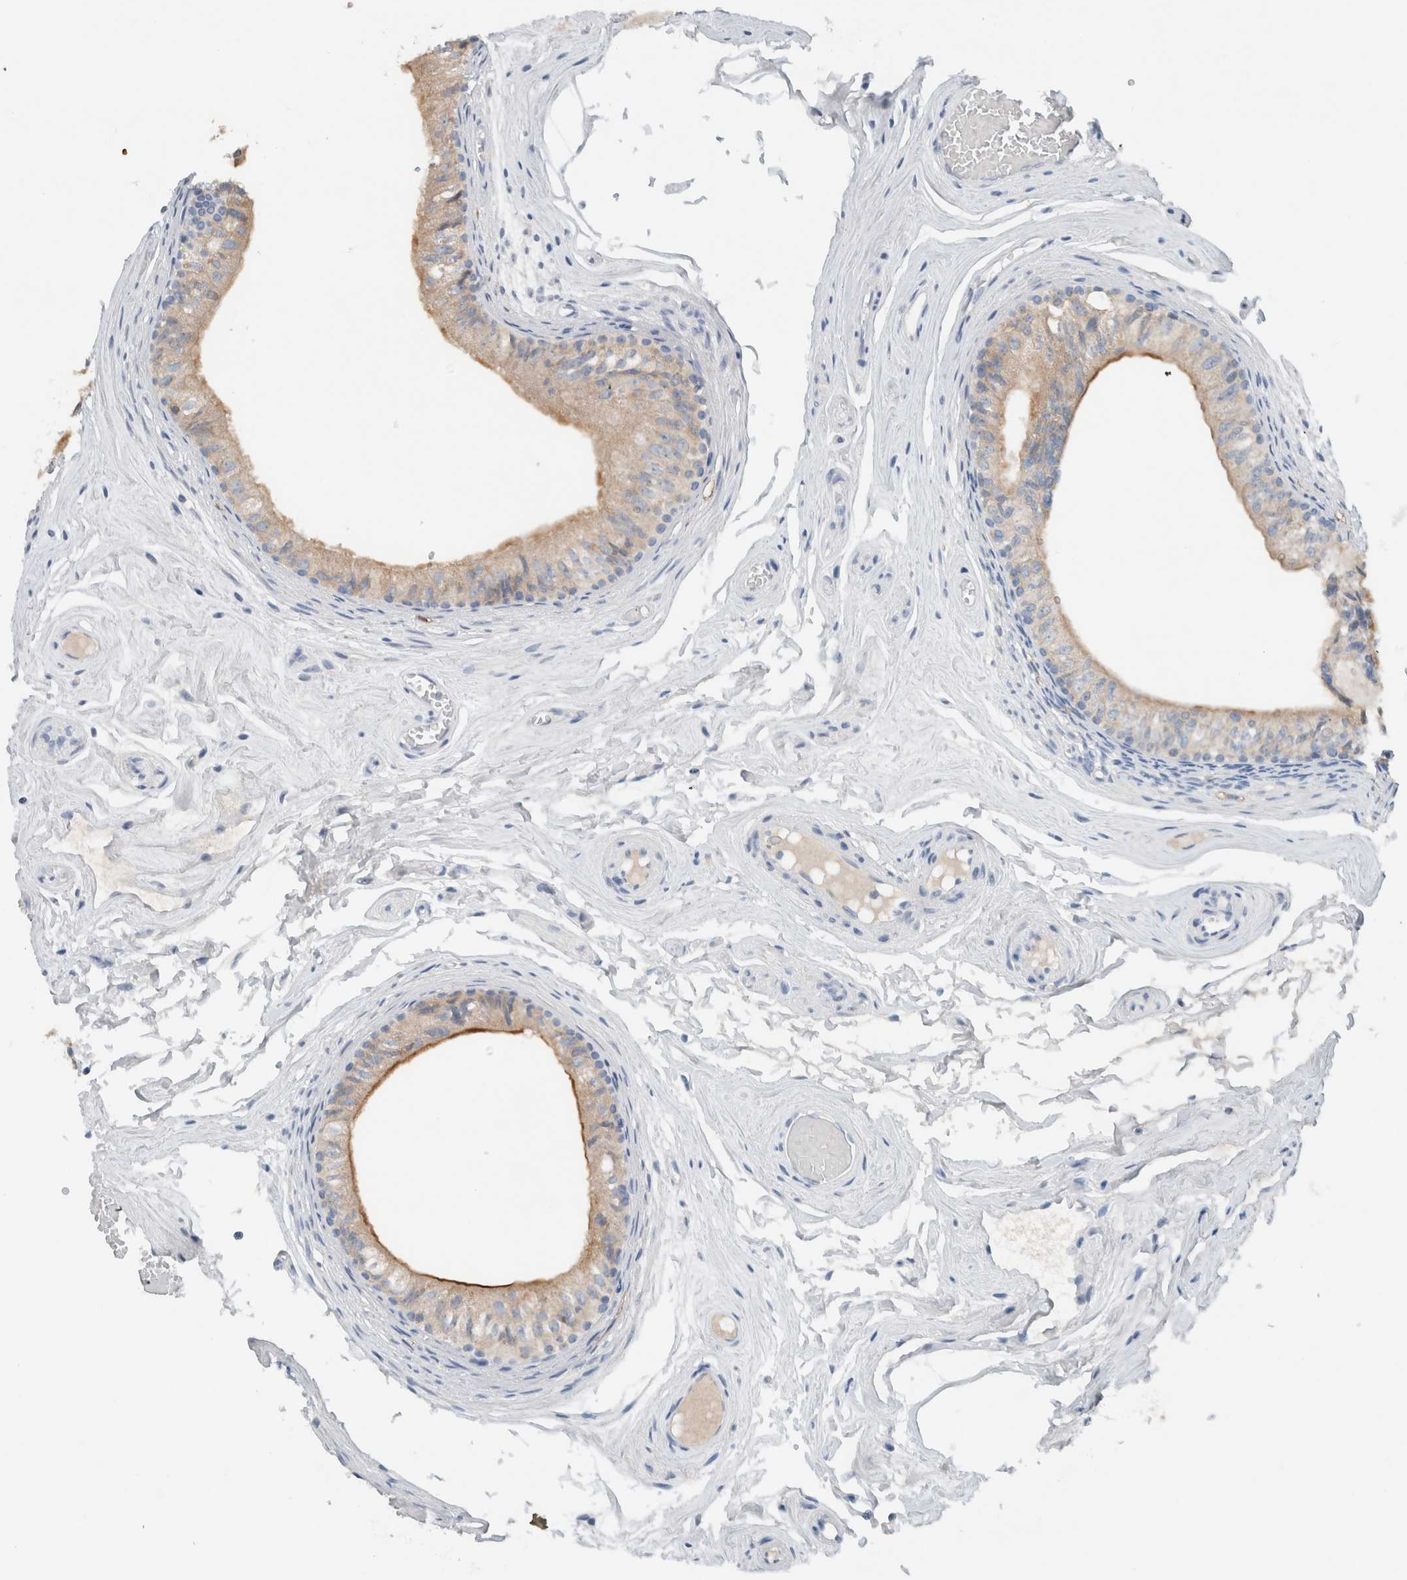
{"staining": {"intensity": "strong", "quantity": "25%-75%", "location": "cytoplasmic/membranous"}, "tissue": "epididymis", "cell_type": "Glandular cells", "image_type": "normal", "snomed": [{"axis": "morphology", "description": "Normal tissue, NOS"}, {"axis": "topography", "description": "Epididymis"}], "caption": "Glandular cells display high levels of strong cytoplasmic/membranous positivity in about 25%-75% of cells in normal epididymis. The staining was performed using DAB (3,3'-diaminobenzidine) to visualize the protein expression in brown, while the nuclei were stained in blue with hematoxylin (Magnification: 20x).", "gene": "DUOX1", "patient": {"sex": "male", "age": 79}}